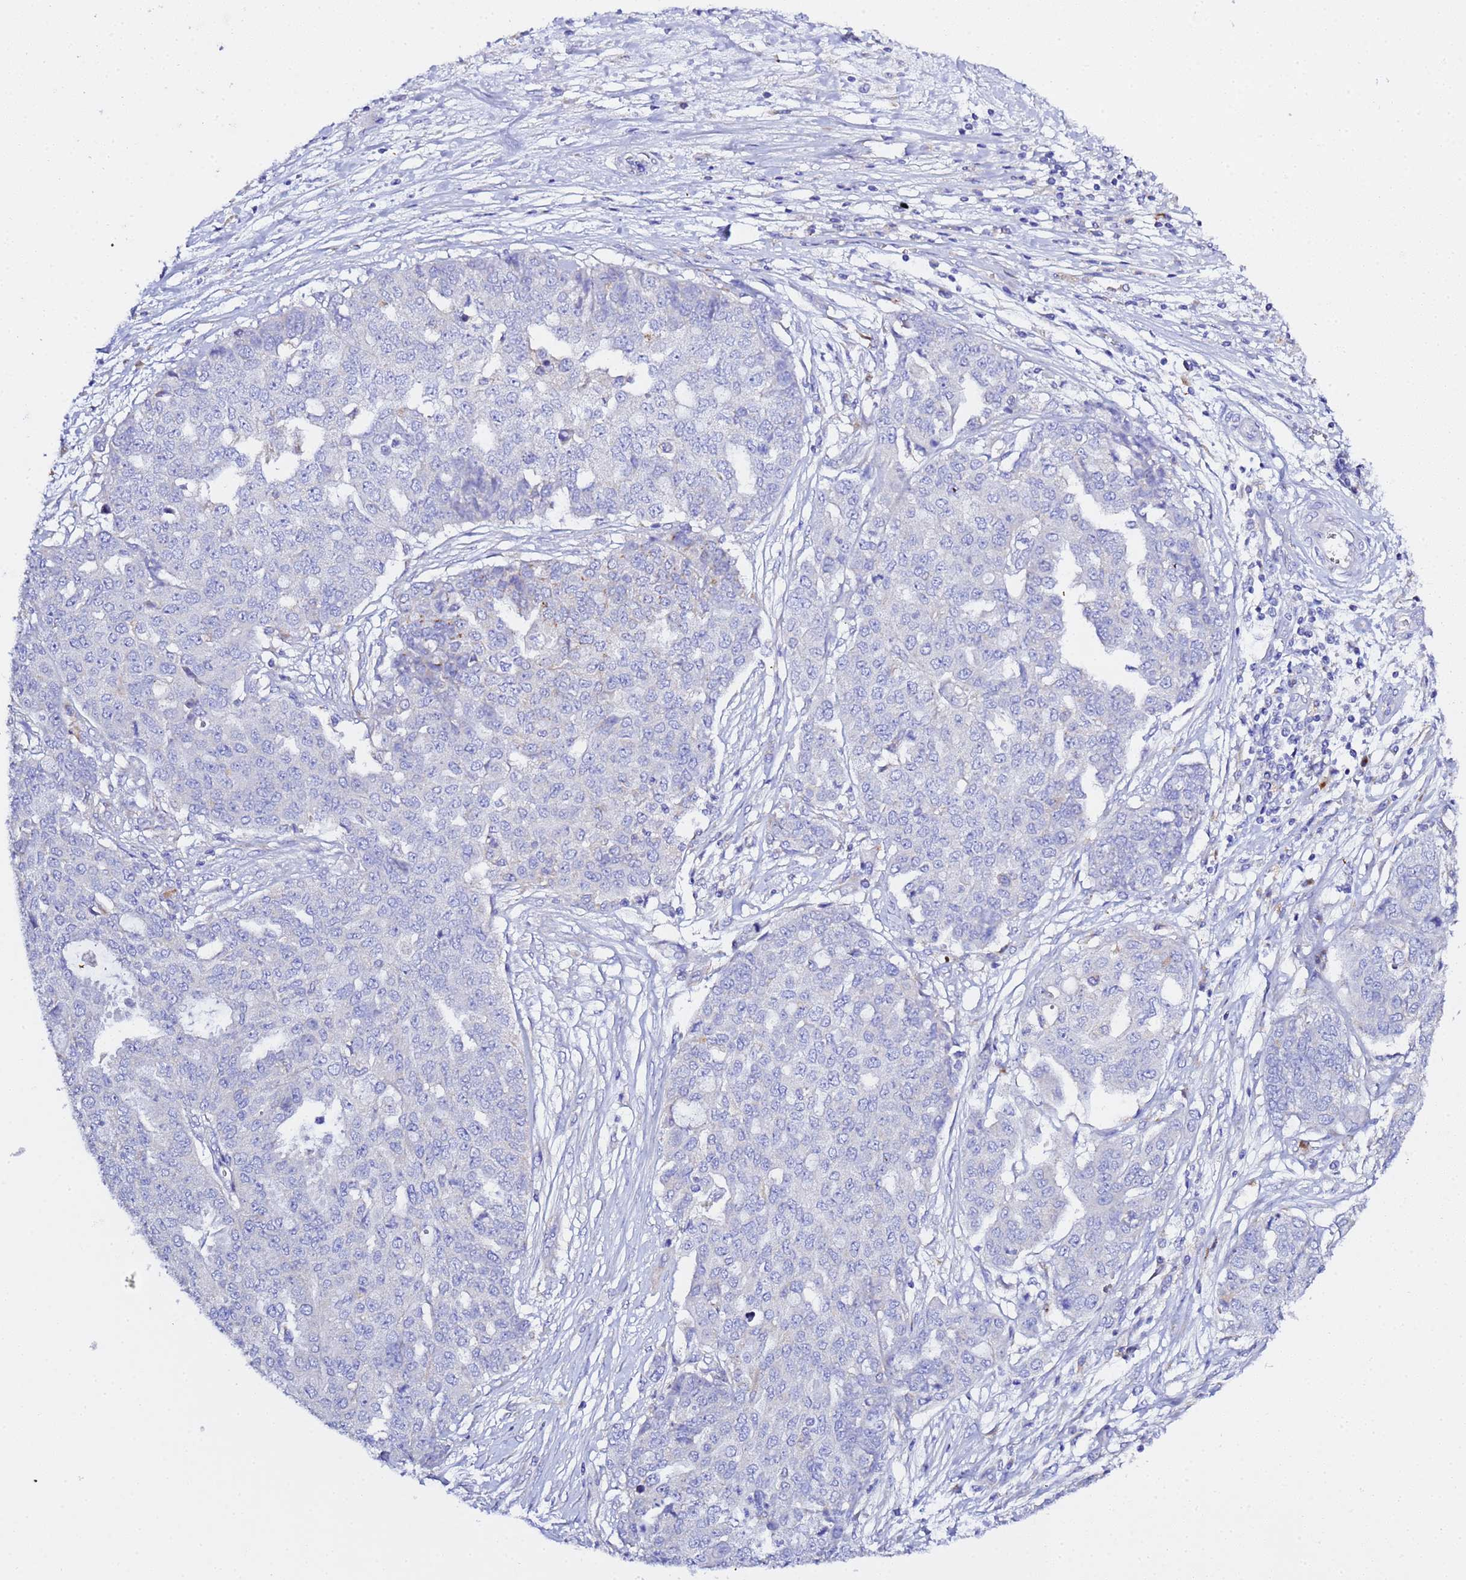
{"staining": {"intensity": "negative", "quantity": "none", "location": "none"}, "tissue": "ovarian cancer", "cell_type": "Tumor cells", "image_type": "cancer", "snomed": [{"axis": "morphology", "description": "Cystadenocarcinoma, serous, NOS"}, {"axis": "topography", "description": "Soft tissue"}, {"axis": "topography", "description": "Ovary"}], "caption": "Human ovarian serous cystadenocarcinoma stained for a protein using IHC exhibits no expression in tumor cells.", "gene": "VTI1B", "patient": {"sex": "female", "age": 57}}